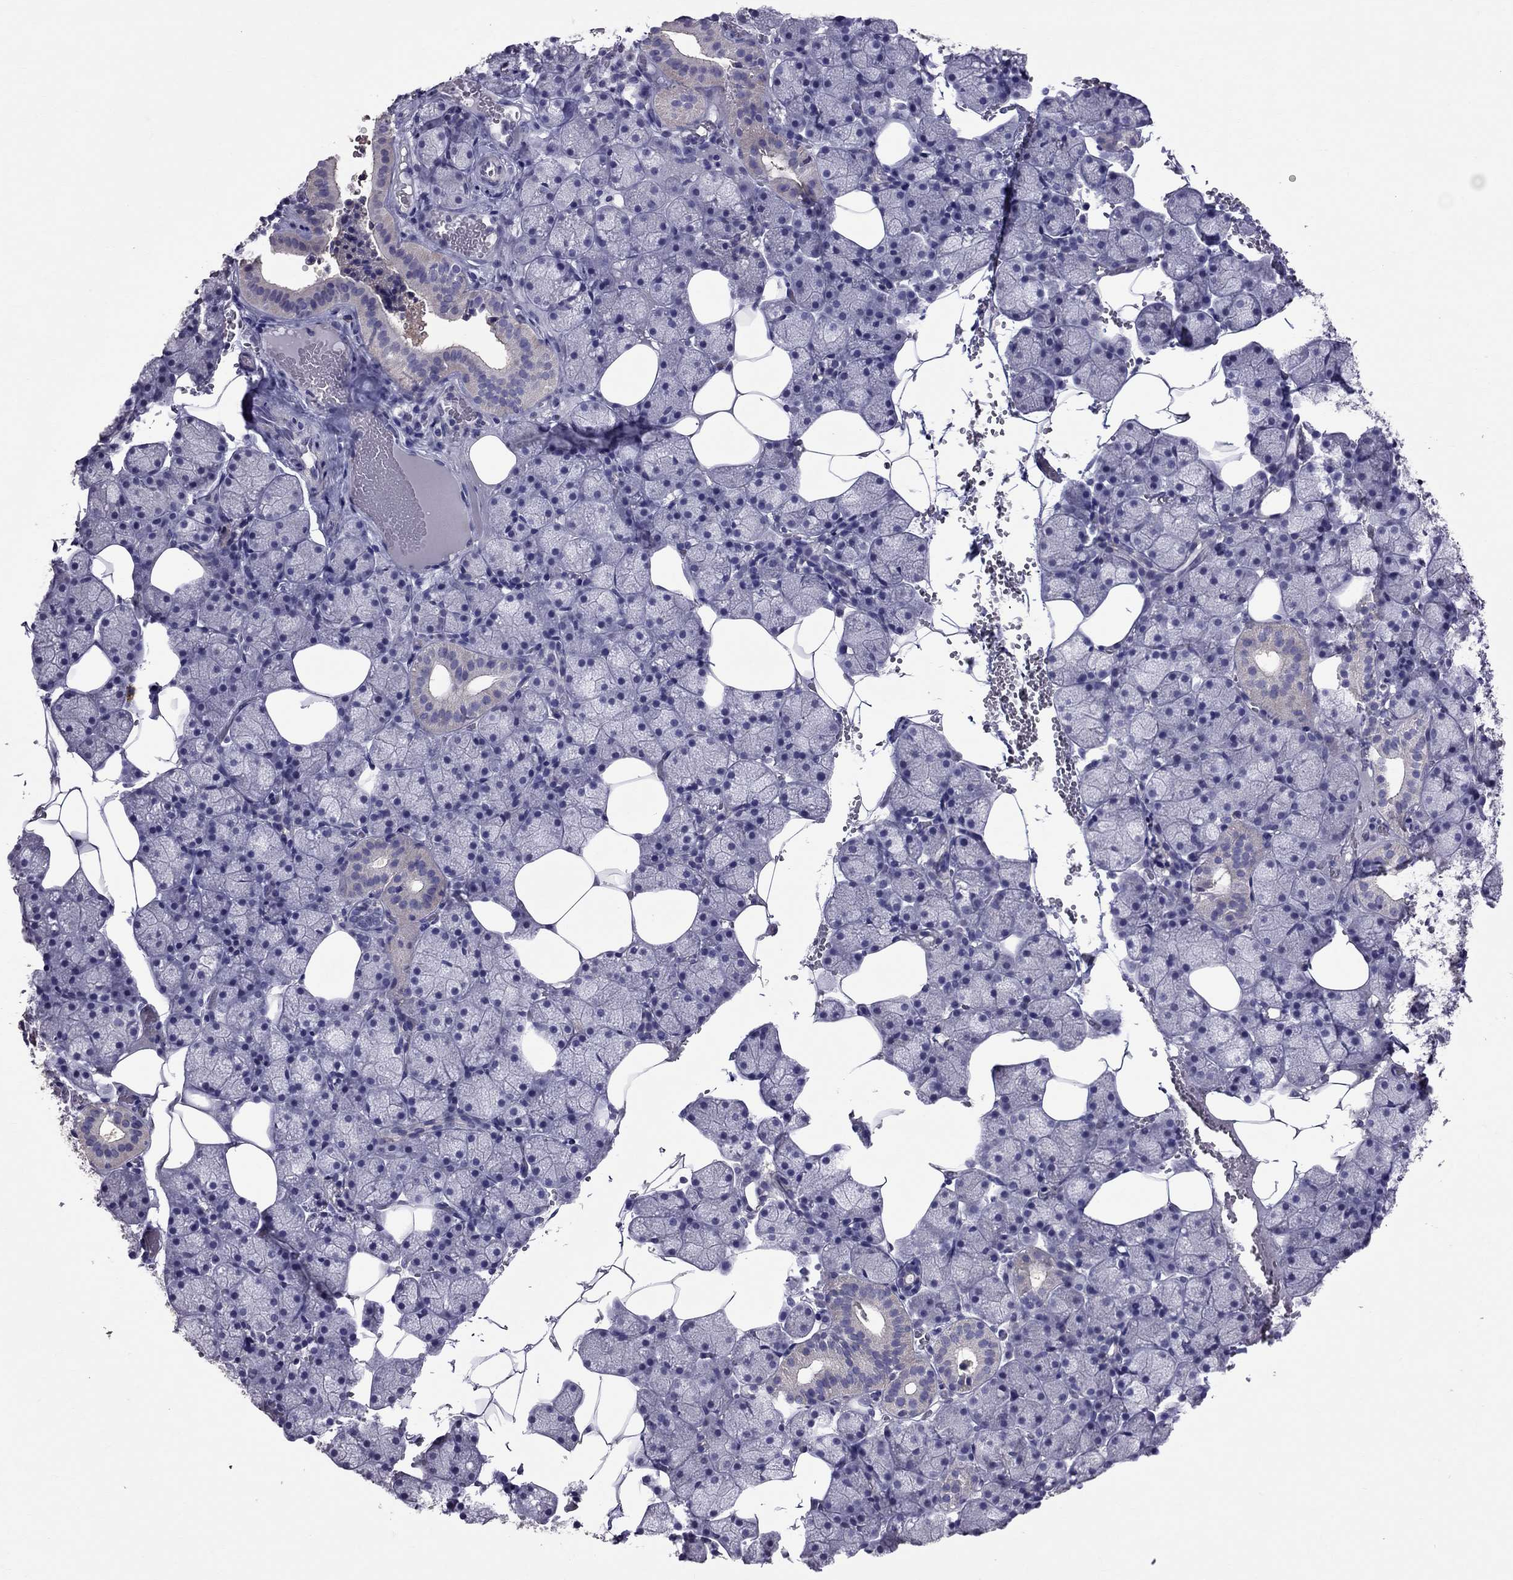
{"staining": {"intensity": "negative", "quantity": "none", "location": "none"}, "tissue": "salivary gland", "cell_type": "Glandular cells", "image_type": "normal", "snomed": [{"axis": "morphology", "description": "Normal tissue, NOS"}, {"axis": "topography", "description": "Salivary gland"}], "caption": "Glandular cells show no significant protein expression in benign salivary gland.", "gene": "LRRC46", "patient": {"sex": "male", "age": 38}}